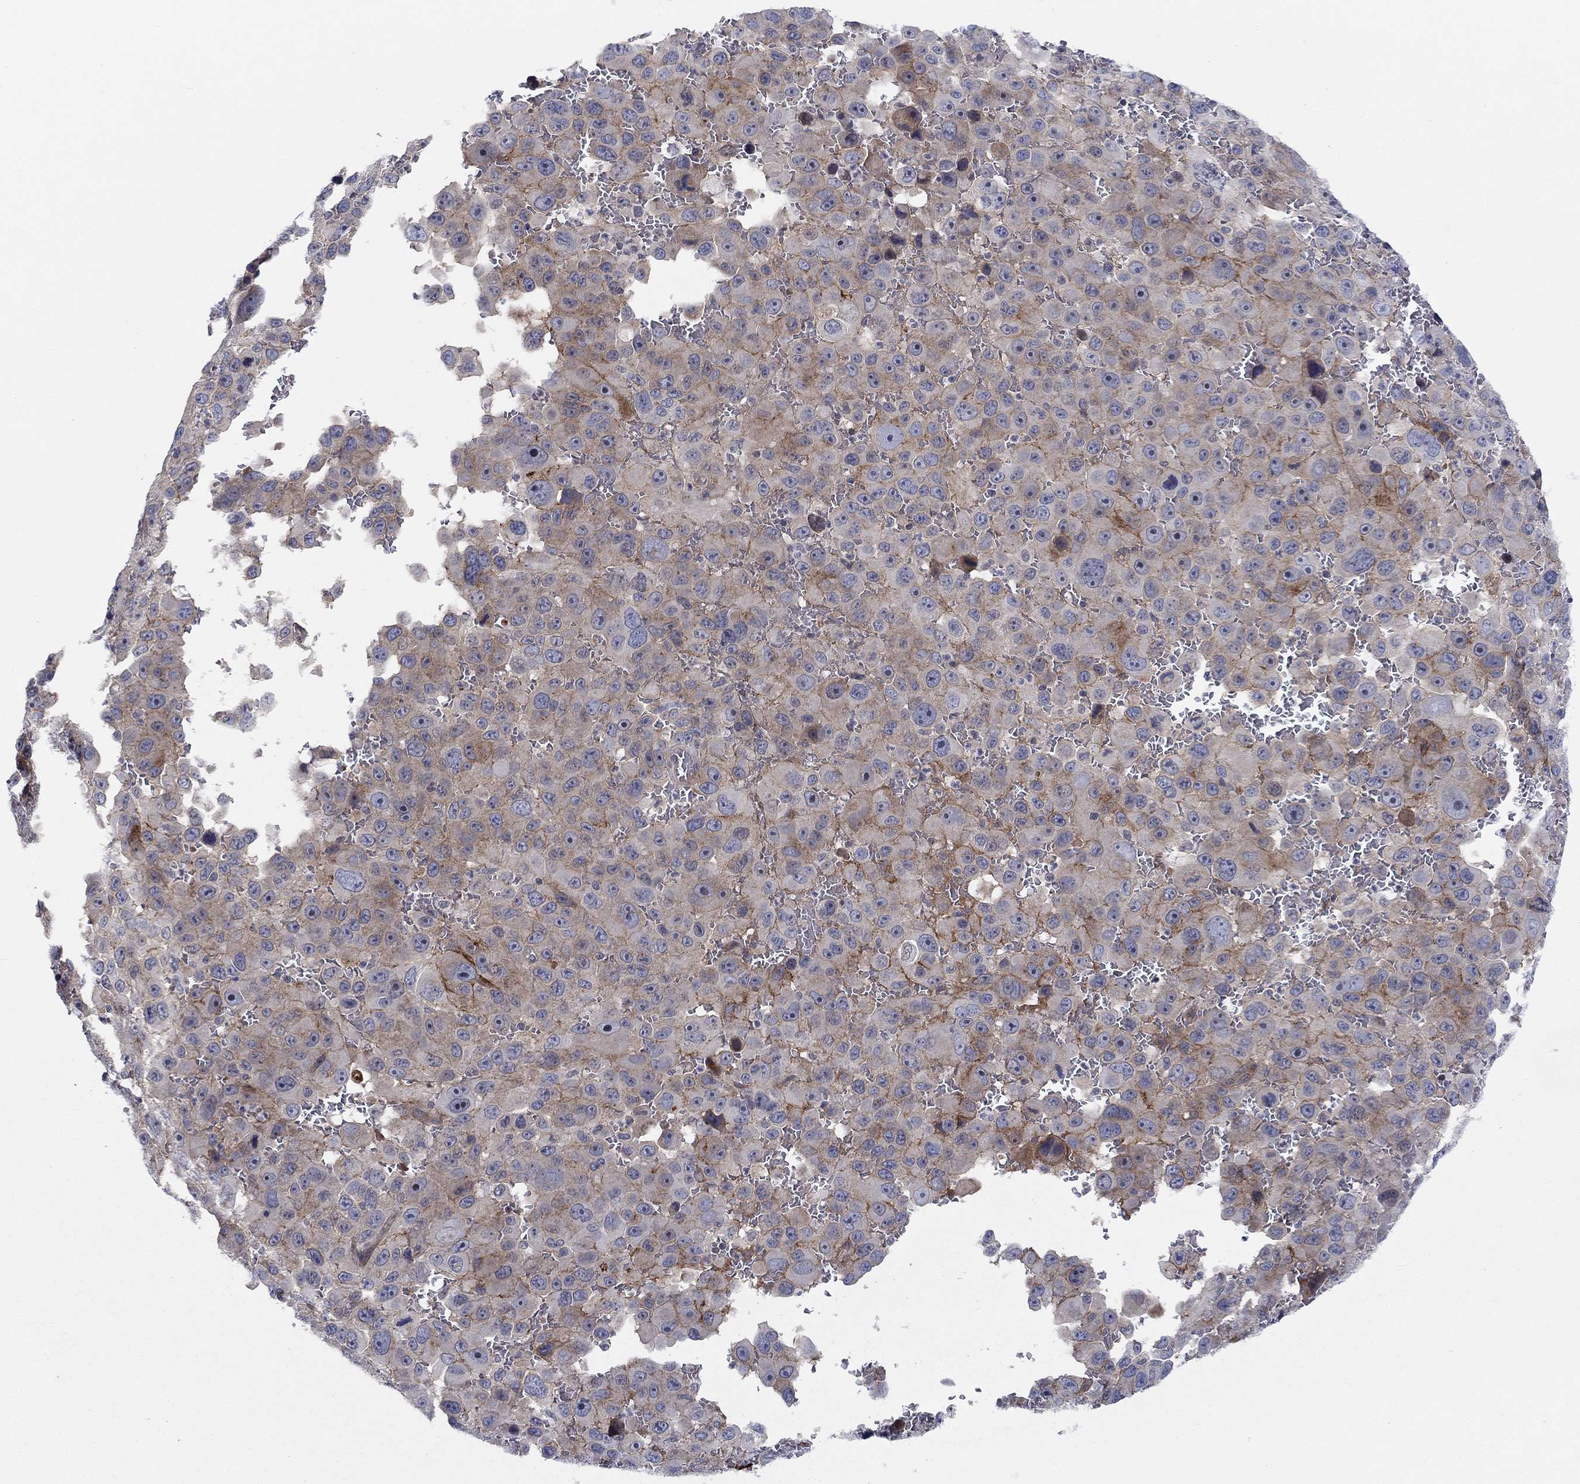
{"staining": {"intensity": "negative", "quantity": "none", "location": "none"}, "tissue": "melanoma", "cell_type": "Tumor cells", "image_type": "cancer", "snomed": [{"axis": "morphology", "description": "Malignant melanoma, NOS"}, {"axis": "topography", "description": "Skin"}], "caption": "IHC of malignant melanoma shows no expression in tumor cells. (Stains: DAB immunohistochemistry (IHC) with hematoxylin counter stain, Microscopy: brightfield microscopy at high magnification).", "gene": "CETN3", "patient": {"sex": "female", "age": 91}}